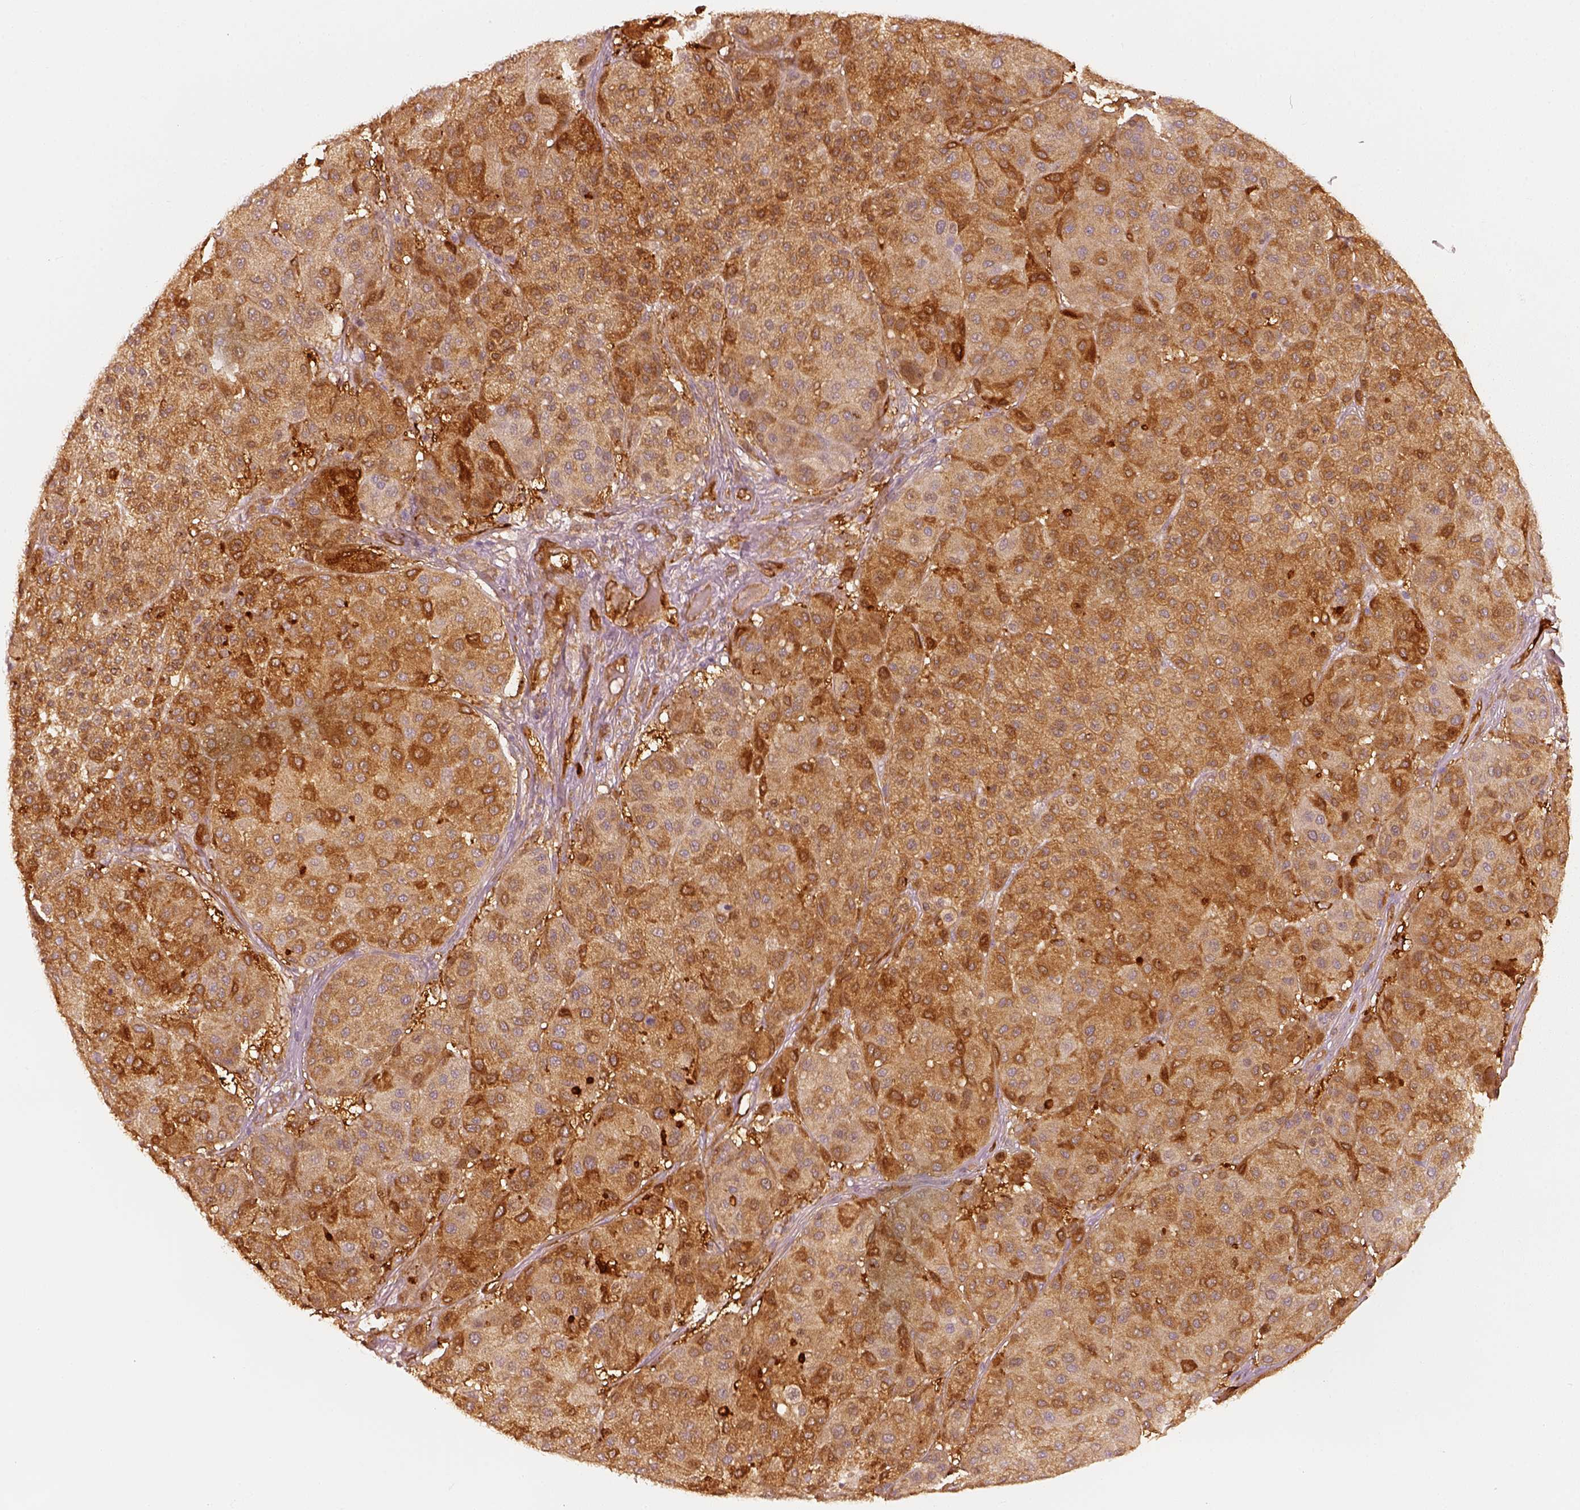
{"staining": {"intensity": "moderate", "quantity": ">75%", "location": "cytoplasmic/membranous"}, "tissue": "melanoma", "cell_type": "Tumor cells", "image_type": "cancer", "snomed": [{"axis": "morphology", "description": "Malignant melanoma, Metastatic site"}, {"axis": "topography", "description": "Smooth muscle"}], "caption": "Immunohistochemistry (IHC) micrograph of malignant melanoma (metastatic site) stained for a protein (brown), which displays medium levels of moderate cytoplasmic/membranous positivity in about >75% of tumor cells.", "gene": "FSCN1", "patient": {"sex": "male", "age": 41}}